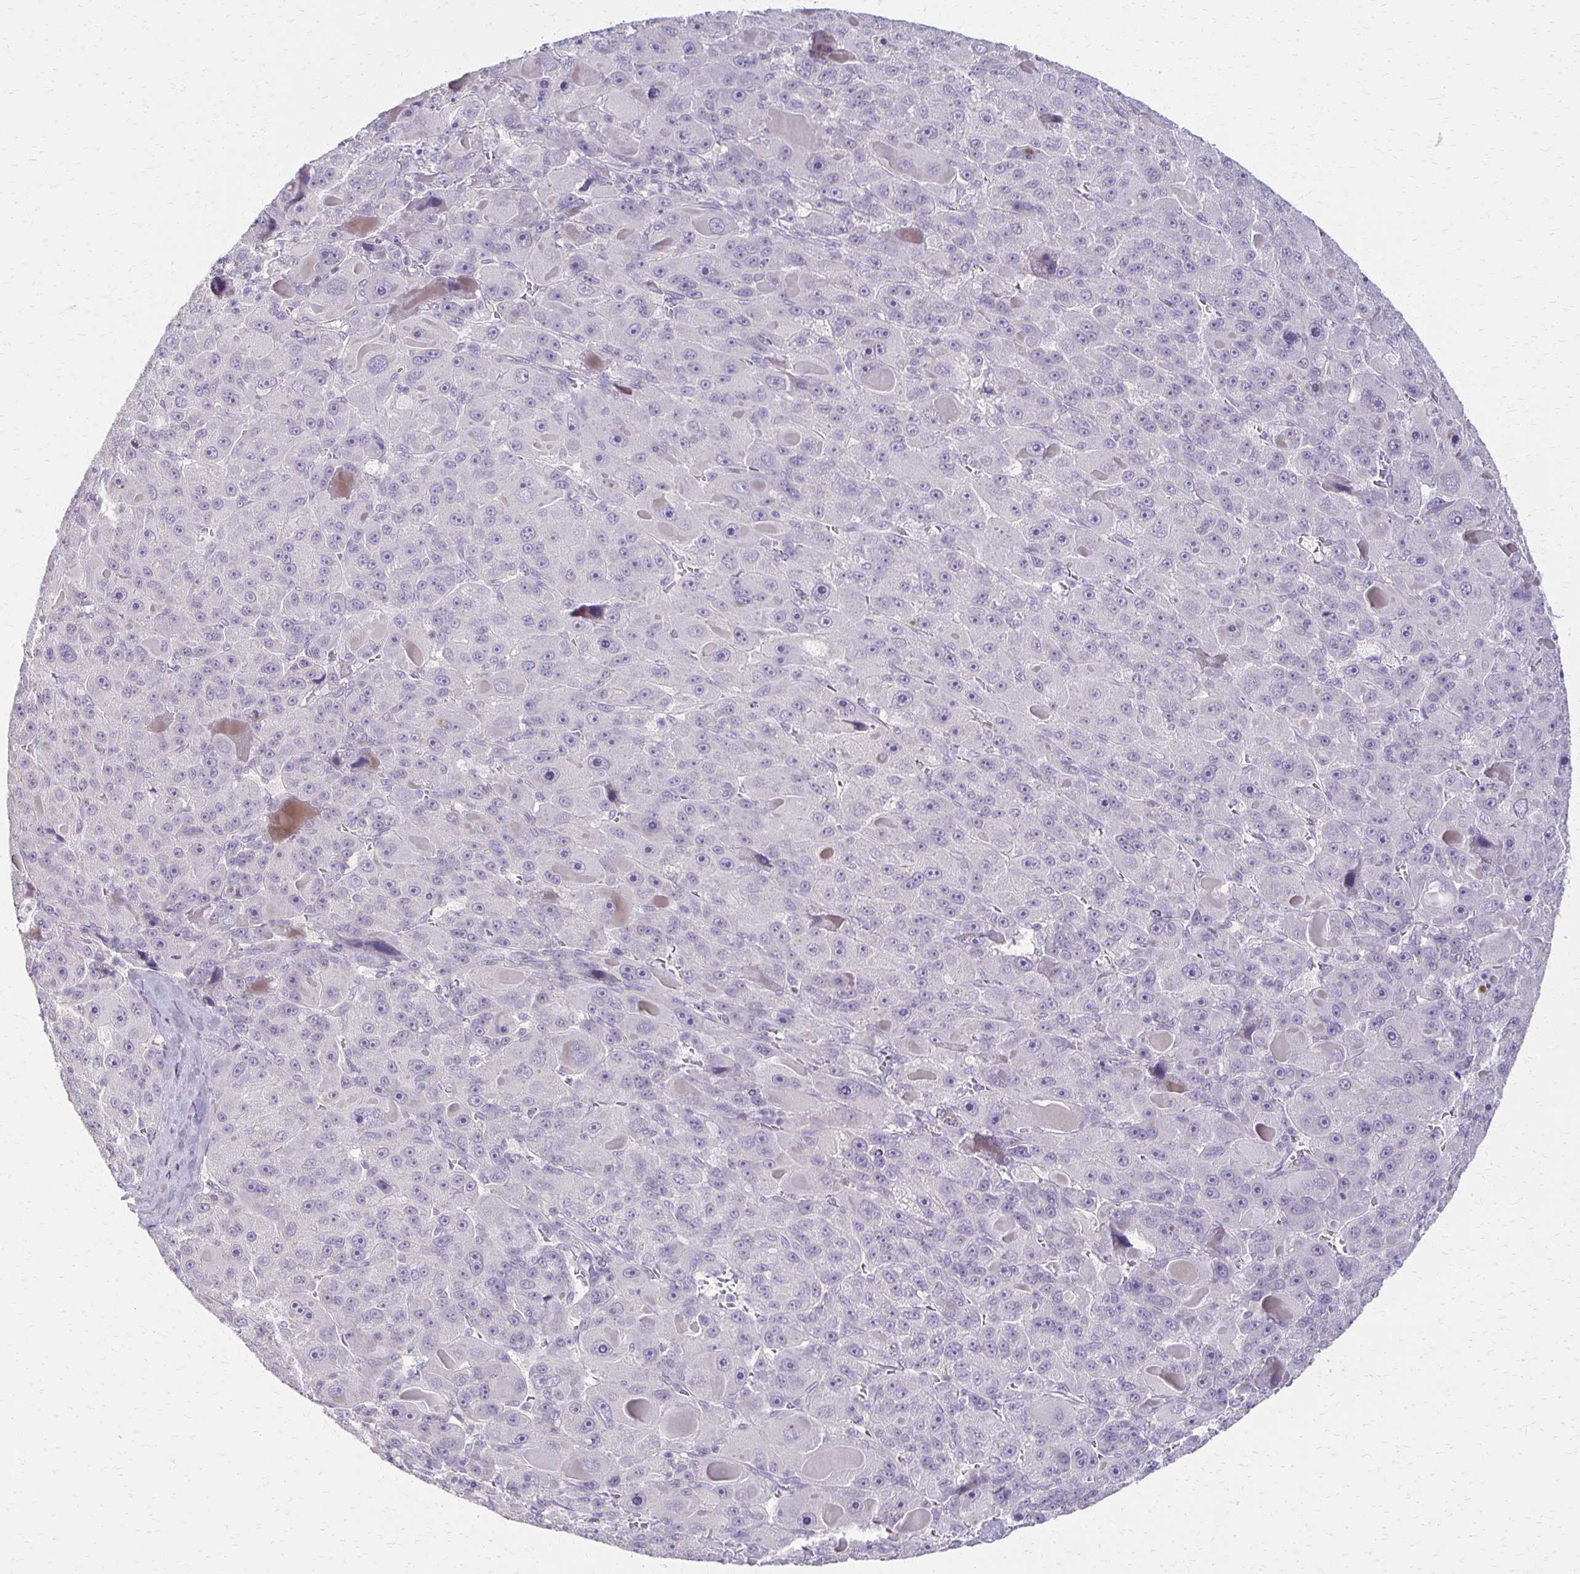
{"staining": {"intensity": "negative", "quantity": "none", "location": "none"}, "tissue": "liver cancer", "cell_type": "Tumor cells", "image_type": "cancer", "snomed": [{"axis": "morphology", "description": "Carcinoma, Hepatocellular, NOS"}, {"axis": "topography", "description": "Liver"}], "caption": "A high-resolution histopathology image shows immunohistochemistry staining of hepatocellular carcinoma (liver), which exhibits no significant staining in tumor cells.", "gene": "FOXO4", "patient": {"sex": "male", "age": 76}}